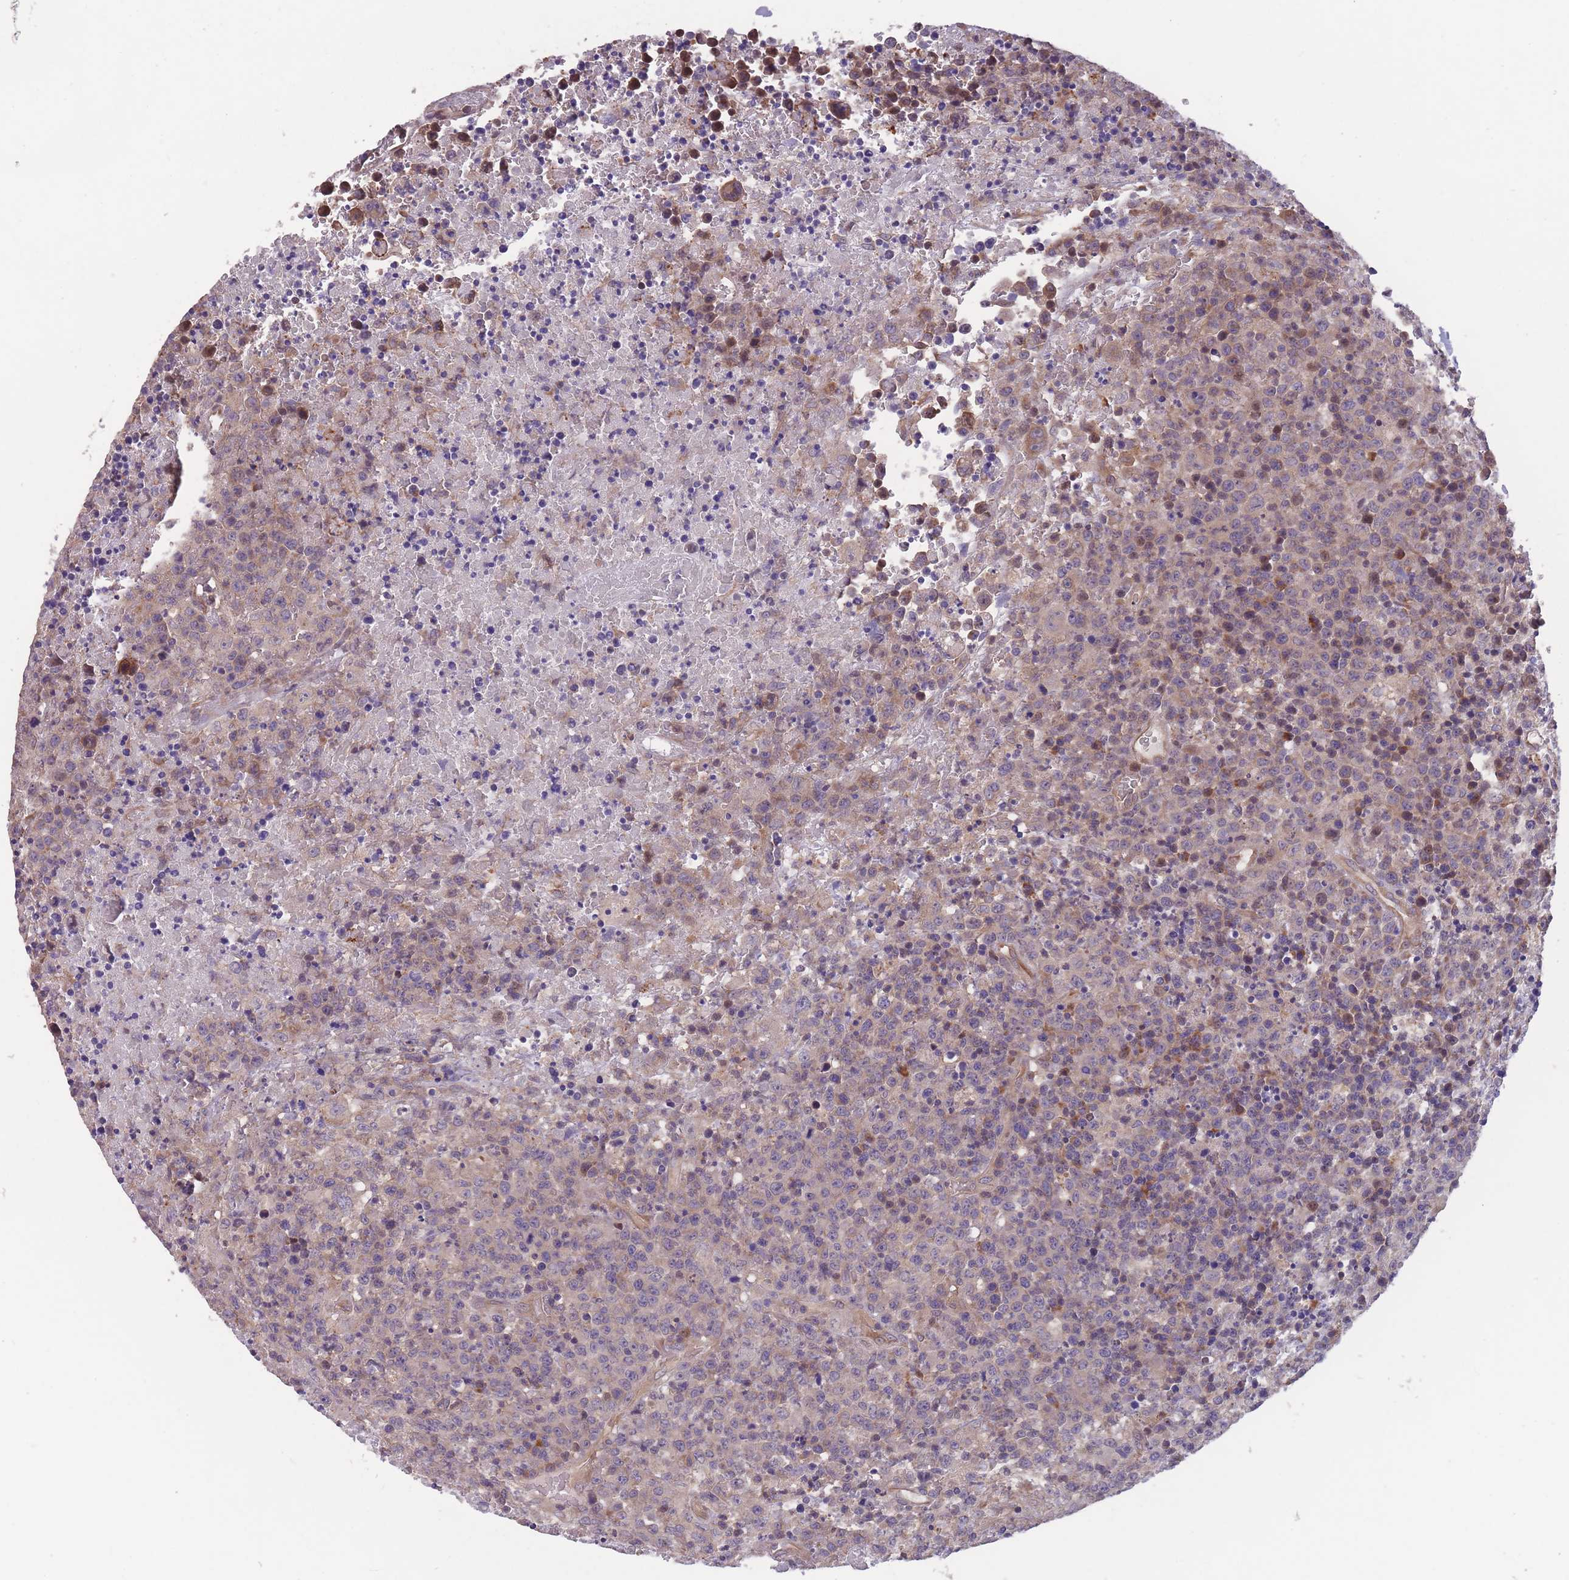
{"staining": {"intensity": "weak", "quantity": "<25%", "location": "cytoplasmic/membranous"}, "tissue": "lymphoma", "cell_type": "Tumor cells", "image_type": "cancer", "snomed": [{"axis": "morphology", "description": "Malignant lymphoma, non-Hodgkin's type, High grade"}, {"axis": "topography", "description": "Lymph node"}], "caption": "Immunohistochemical staining of human high-grade malignant lymphoma, non-Hodgkin's type displays no significant expression in tumor cells.", "gene": "ITPKC", "patient": {"sex": "male", "age": 16}}